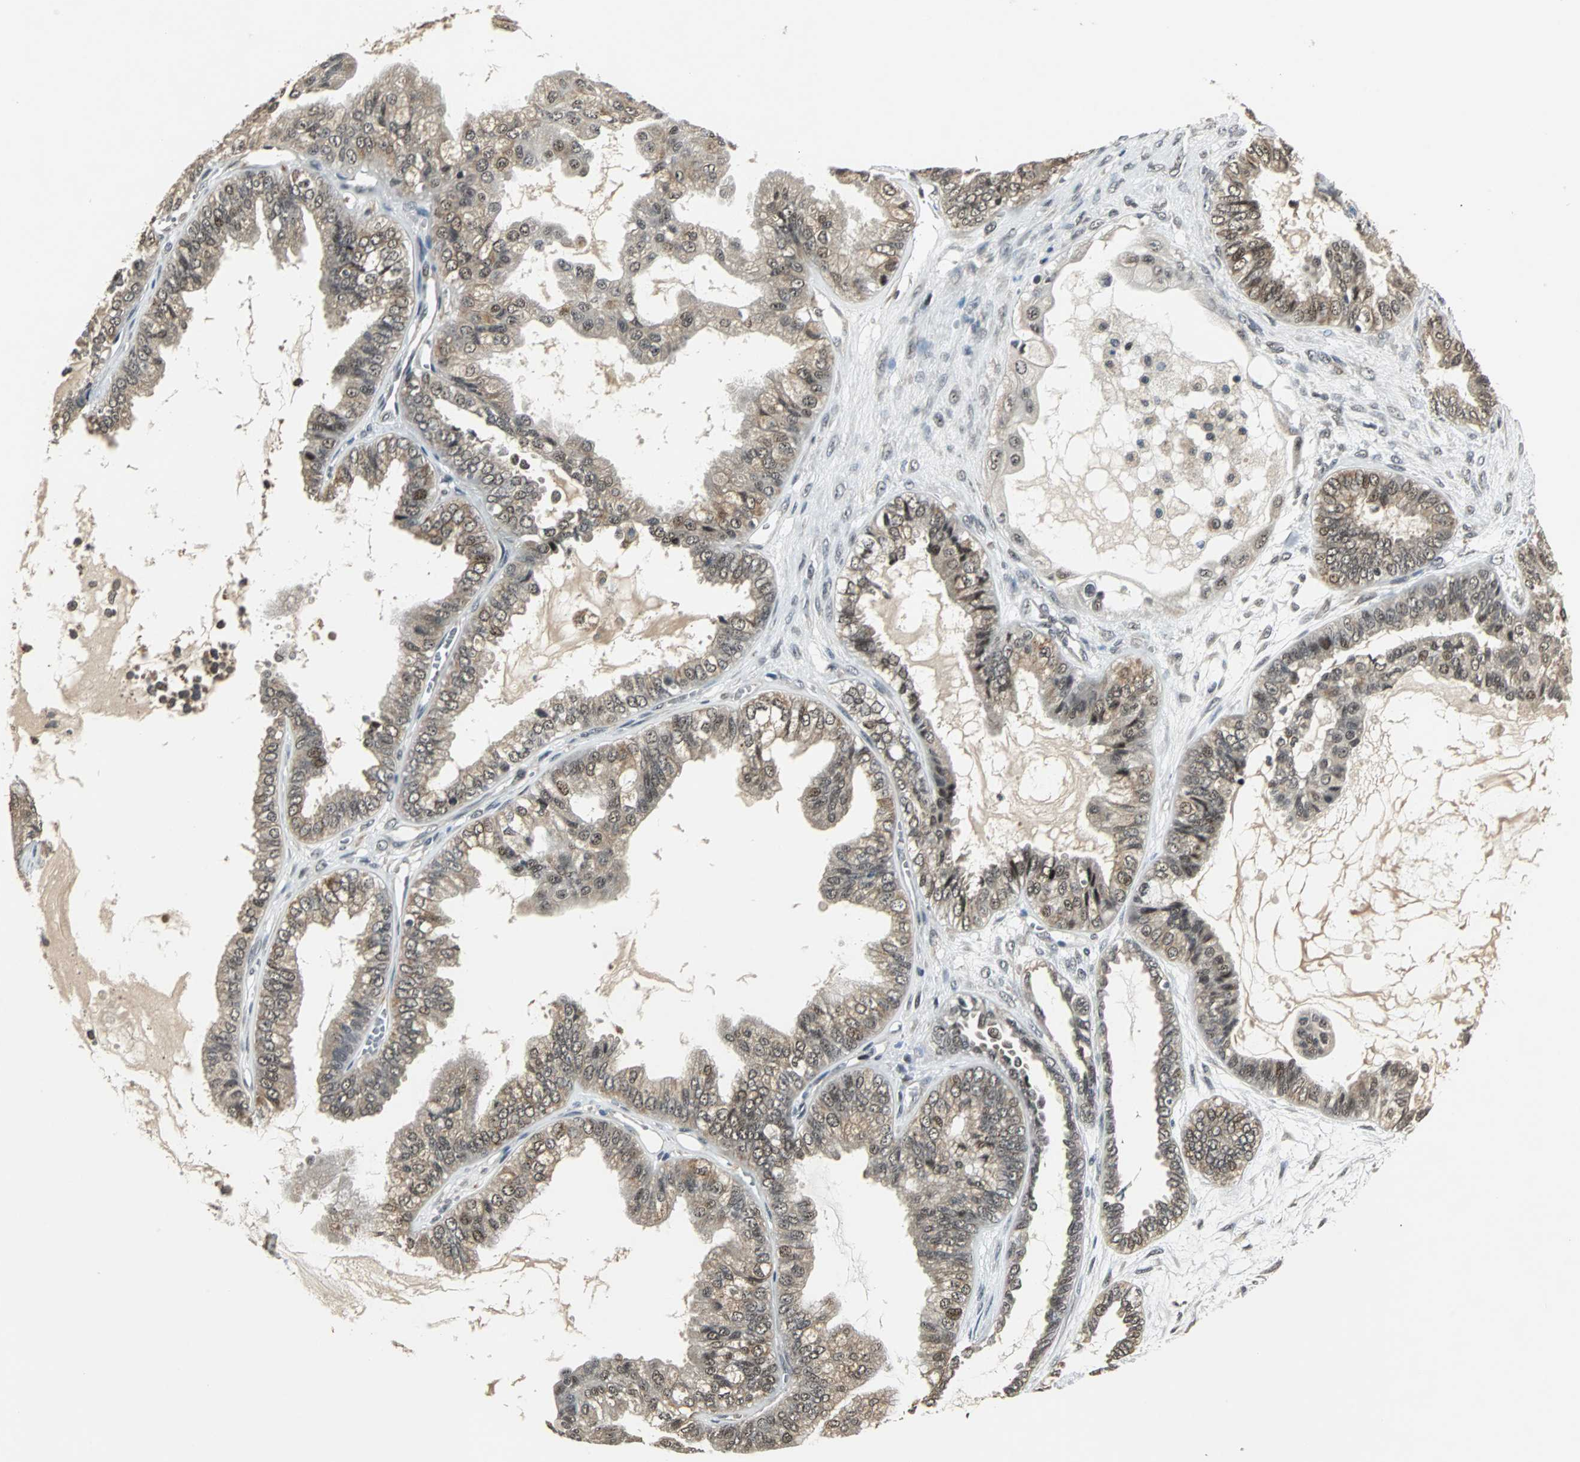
{"staining": {"intensity": "moderate", "quantity": ">75%", "location": "nuclear"}, "tissue": "ovarian cancer", "cell_type": "Tumor cells", "image_type": "cancer", "snomed": [{"axis": "morphology", "description": "Carcinoma, NOS"}, {"axis": "morphology", "description": "Carcinoma, endometroid"}, {"axis": "topography", "description": "Ovary"}], "caption": "Immunohistochemistry staining of endometroid carcinoma (ovarian), which exhibits medium levels of moderate nuclear staining in approximately >75% of tumor cells indicating moderate nuclear protein positivity. The staining was performed using DAB (brown) for protein detection and nuclei were counterstained in hematoxylin (blue).", "gene": "MED4", "patient": {"sex": "female", "age": 50}}